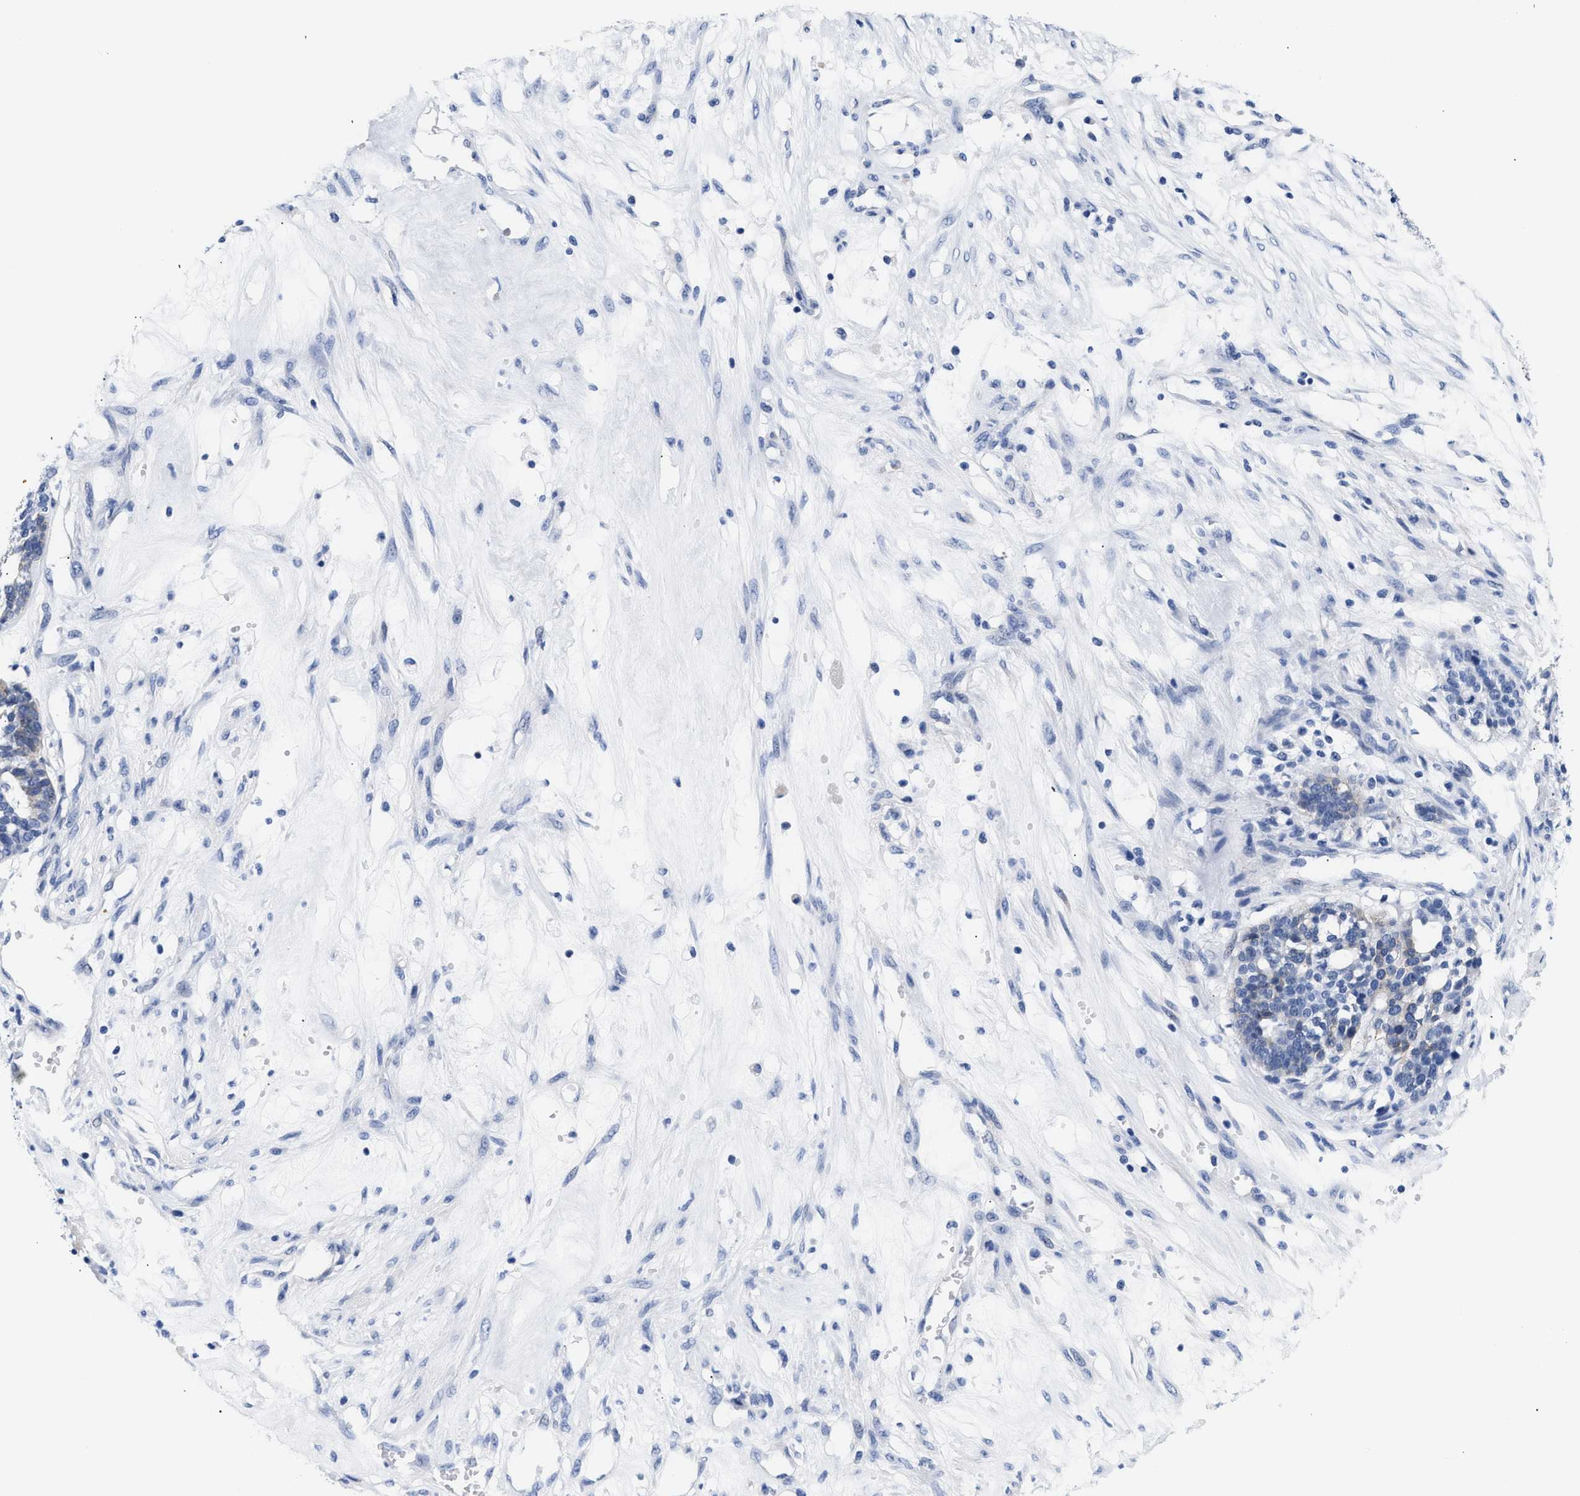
{"staining": {"intensity": "weak", "quantity": "<25%", "location": "cytoplasmic/membranous"}, "tissue": "ovarian cancer", "cell_type": "Tumor cells", "image_type": "cancer", "snomed": [{"axis": "morphology", "description": "Cystadenocarcinoma, serous, NOS"}, {"axis": "topography", "description": "Ovary"}], "caption": "High power microscopy image of an immunohistochemistry (IHC) micrograph of ovarian cancer, revealing no significant positivity in tumor cells.", "gene": "TRIM29", "patient": {"sex": "female", "age": 59}}